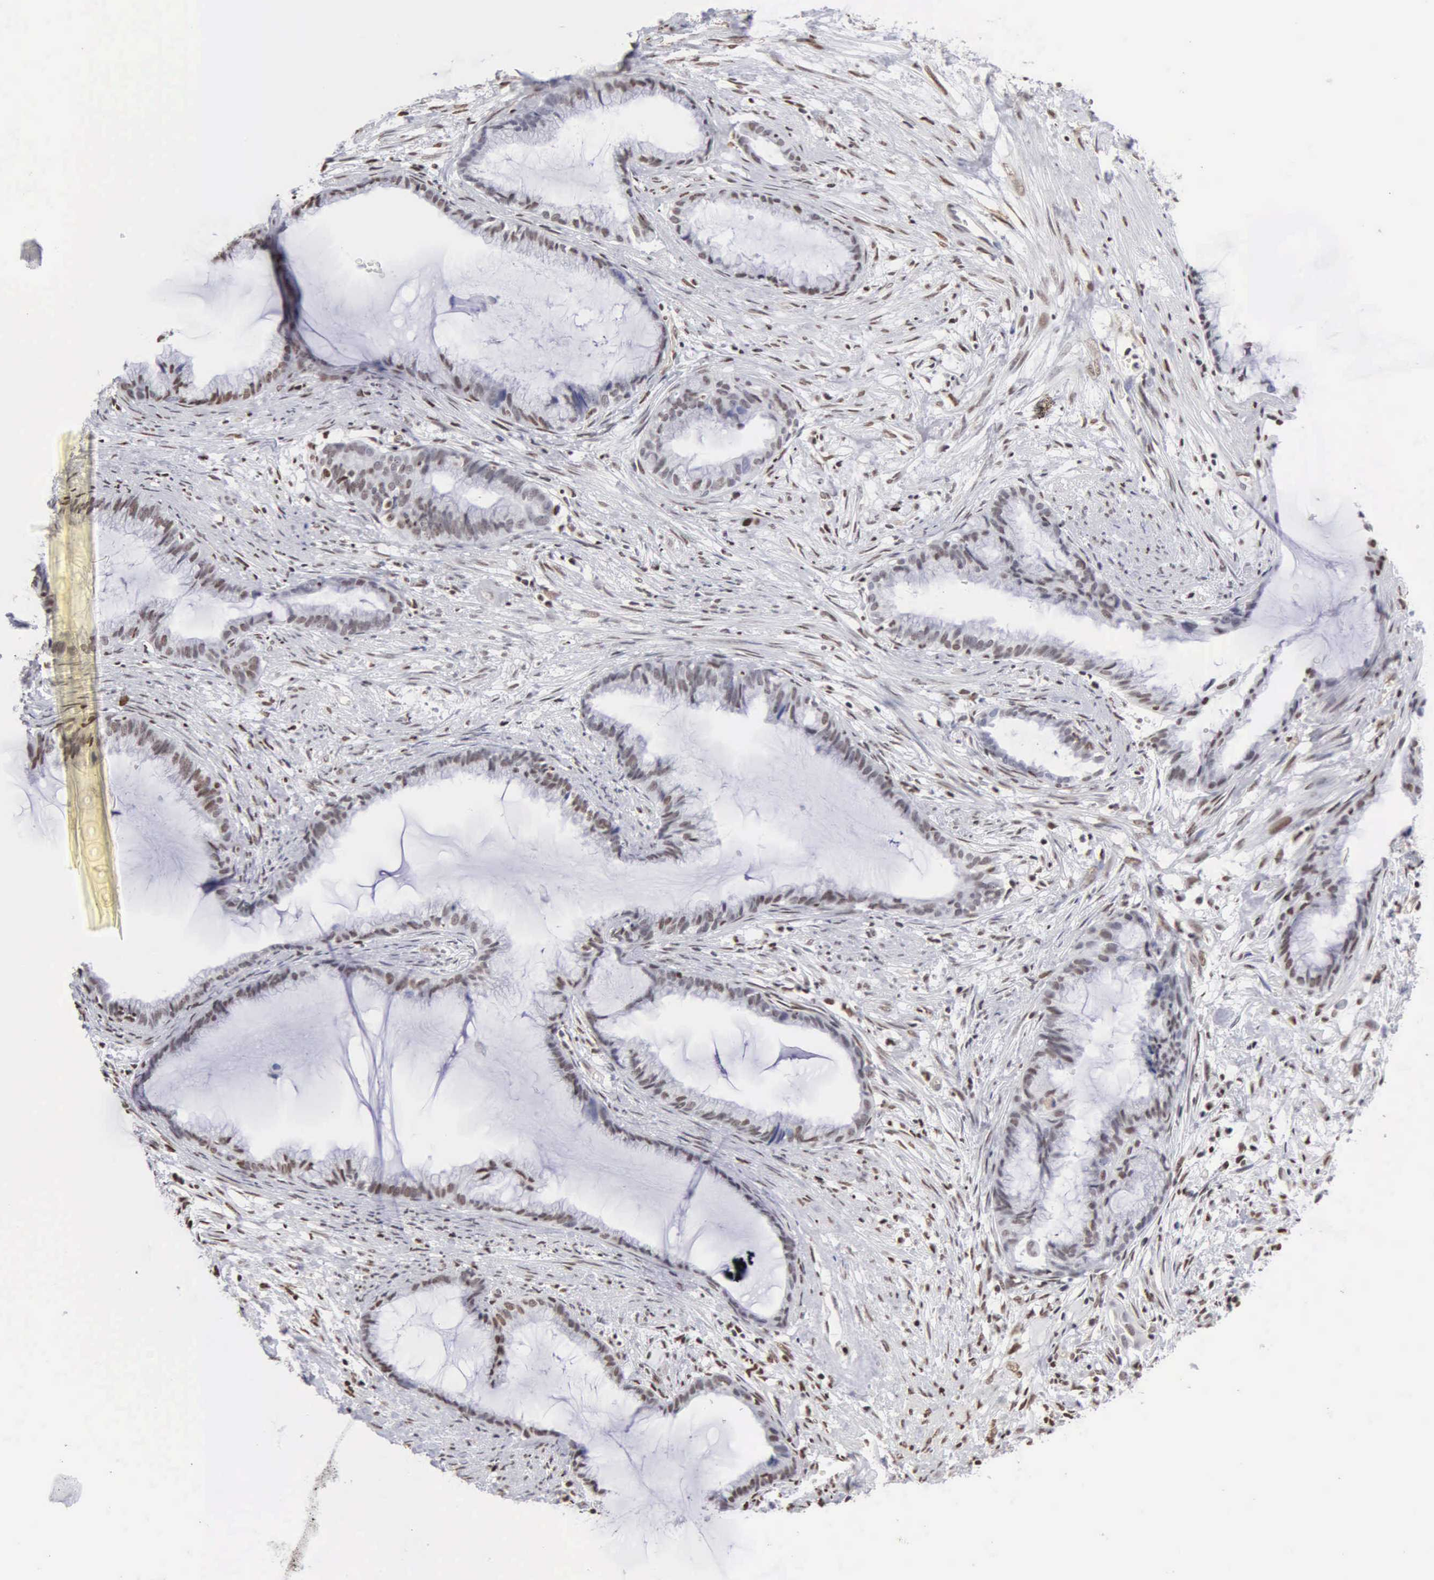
{"staining": {"intensity": "moderate", "quantity": ">75%", "location": "nuclear"}, "tissue": "endometrial cancer", "cell_type": "Tumor cells", "image_type": "cancer", "snomed": [{"axis": "morphology", "description": "Adenocarcinoma, NOS"}, {"axis": "topography", "description": "Endometrium"}], "caption": "Endometrial adenocarcinoma was stained to show a protein in brown. There is medium levels of moderate nuclear staining in approximately >75% of tumor cells.", "gene": "CCNG1", "patient": {"sex": "female", "age": 86}}